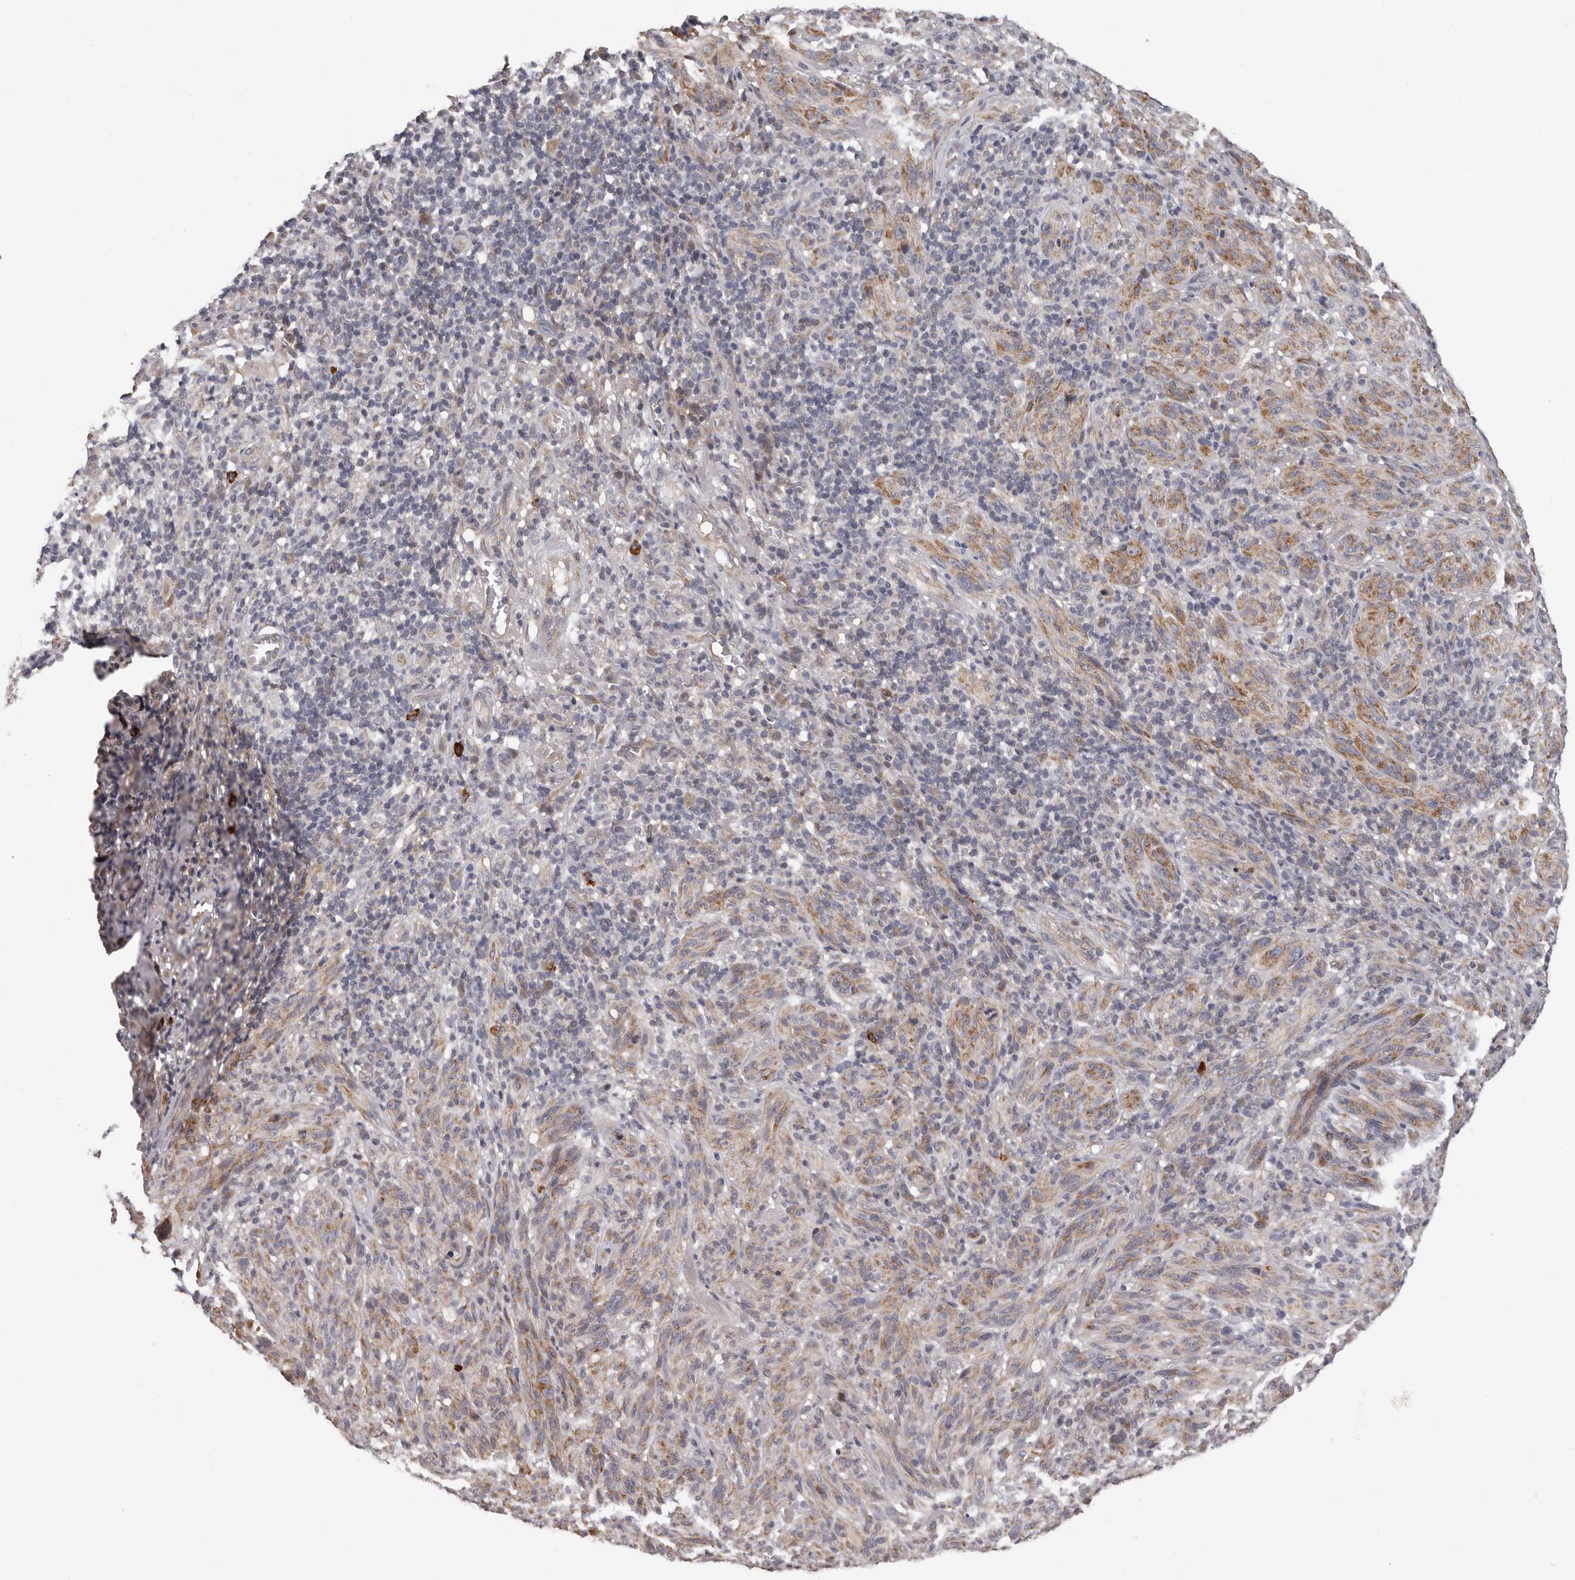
{"staining": {"intensity": "moderate", "quantity": ">75%", "location": "cytoplasmic/membranous"}, "tissue": "melanoma", "cell_type": "Tumor cells", "image_type": "cancer", "snomed": [{"axis": "morphology", "description": "Malignant melanoma, NOS"}, {"axis": "topography", "description": "Skin of head"}], "caption": "Brown immunohistochemical staining in human malignant melanoma reveals moderate cytoplasmic/membranous expression in about >75% of tumor cells.", "gene": "MED8", "patient": {"sex": "male", "age": 96}}